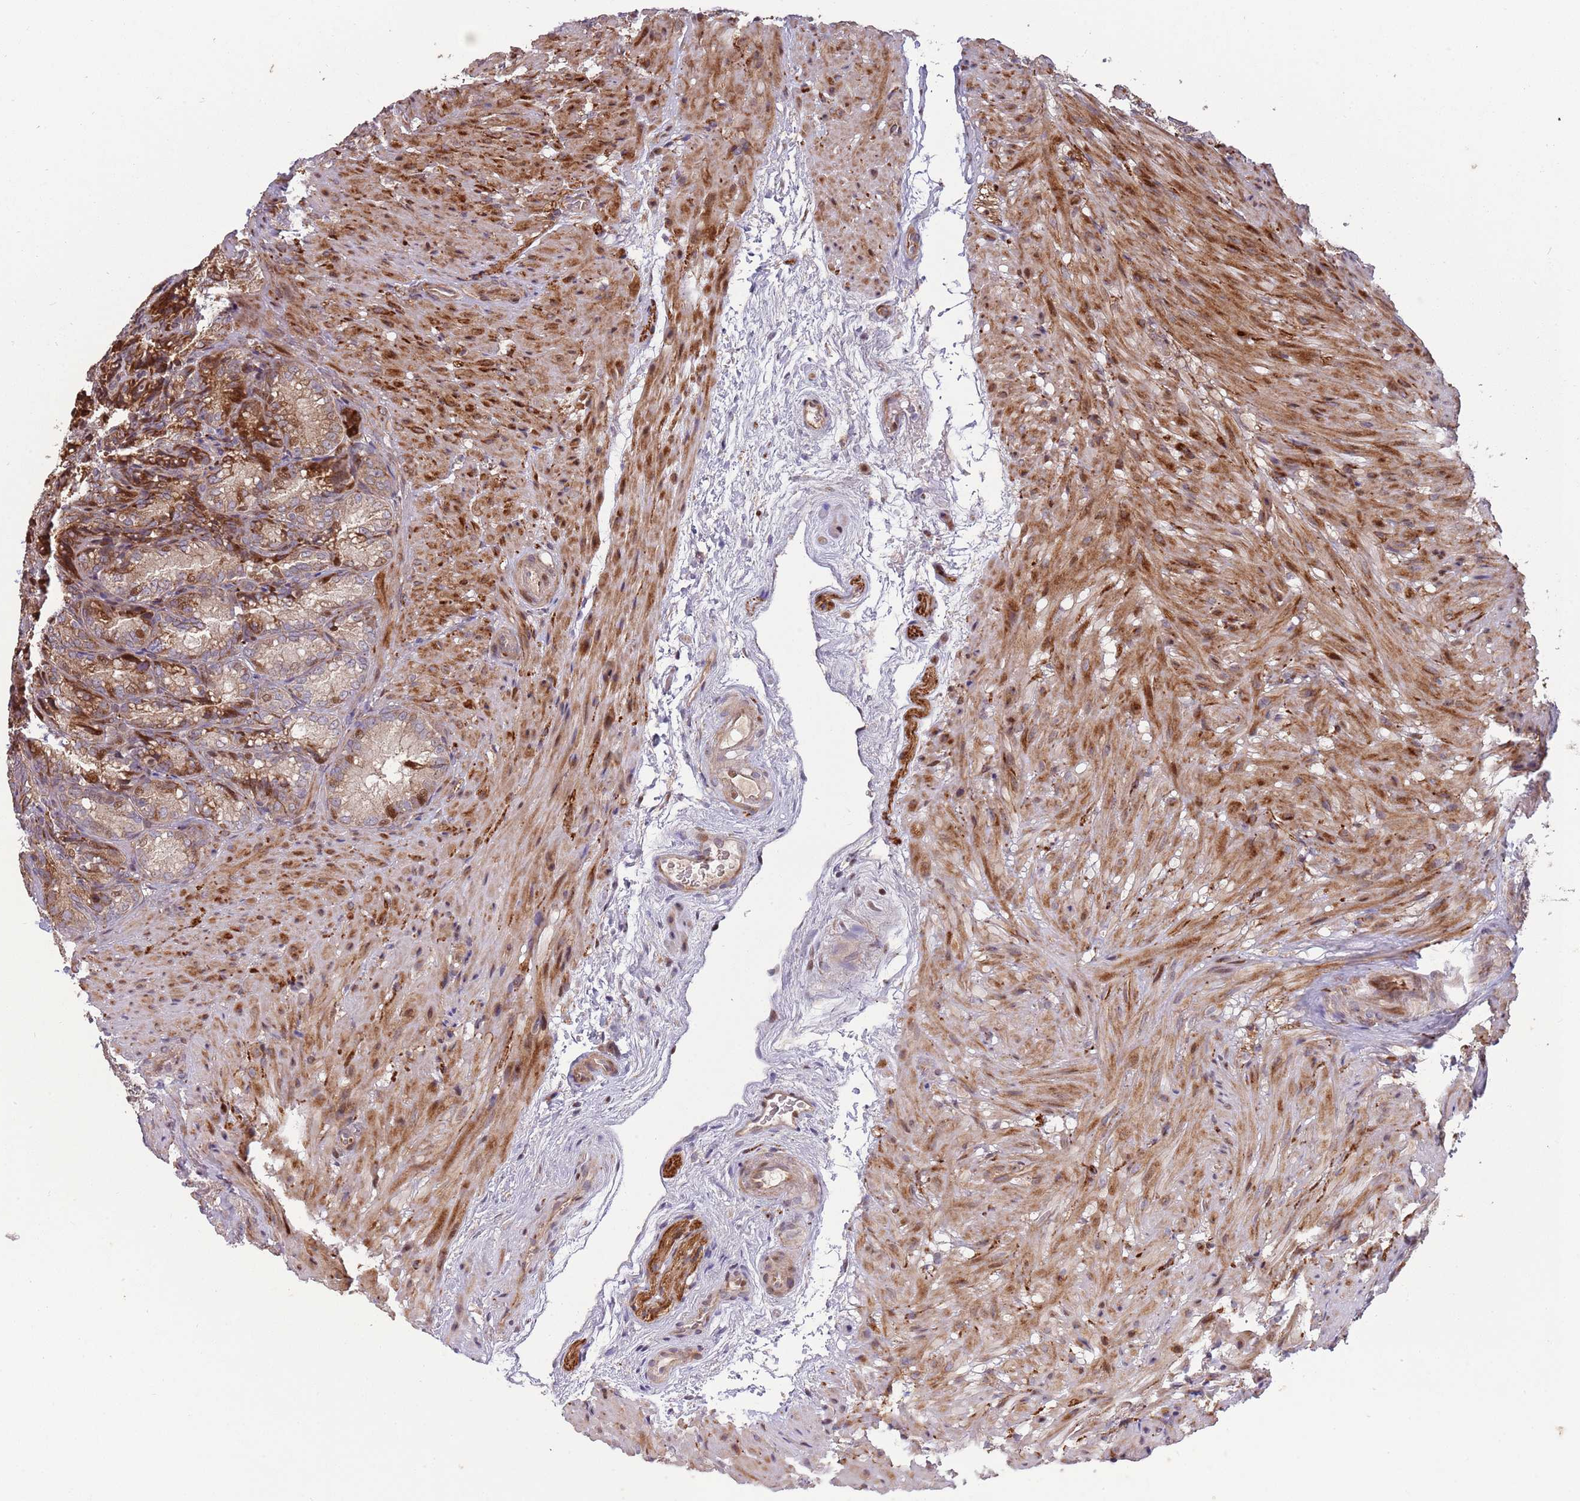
{"staining": {"intensity": "moderate", "quantity": "25%-75%", "location": "cytoplasmic/membranous"}, "tissue": "seminal vesicle", "cell_type": "Glandular cells", "image_type": "normal", "snomed": [{"axis": "morphology", "description": "Normal tissue, NOS"}, {"axis": "topography", "description": "Seminal veicle"}], "caption": "Moderate cytoplasmic/membranous expression is present in approximately 25%-75% of glandular cells in benign seminal vesicle. The protein is shown in brown color, while the nuclei are stained blue.", "gene": "SYNDIG1L", "patient": {"sex": "male", "age": 58}}